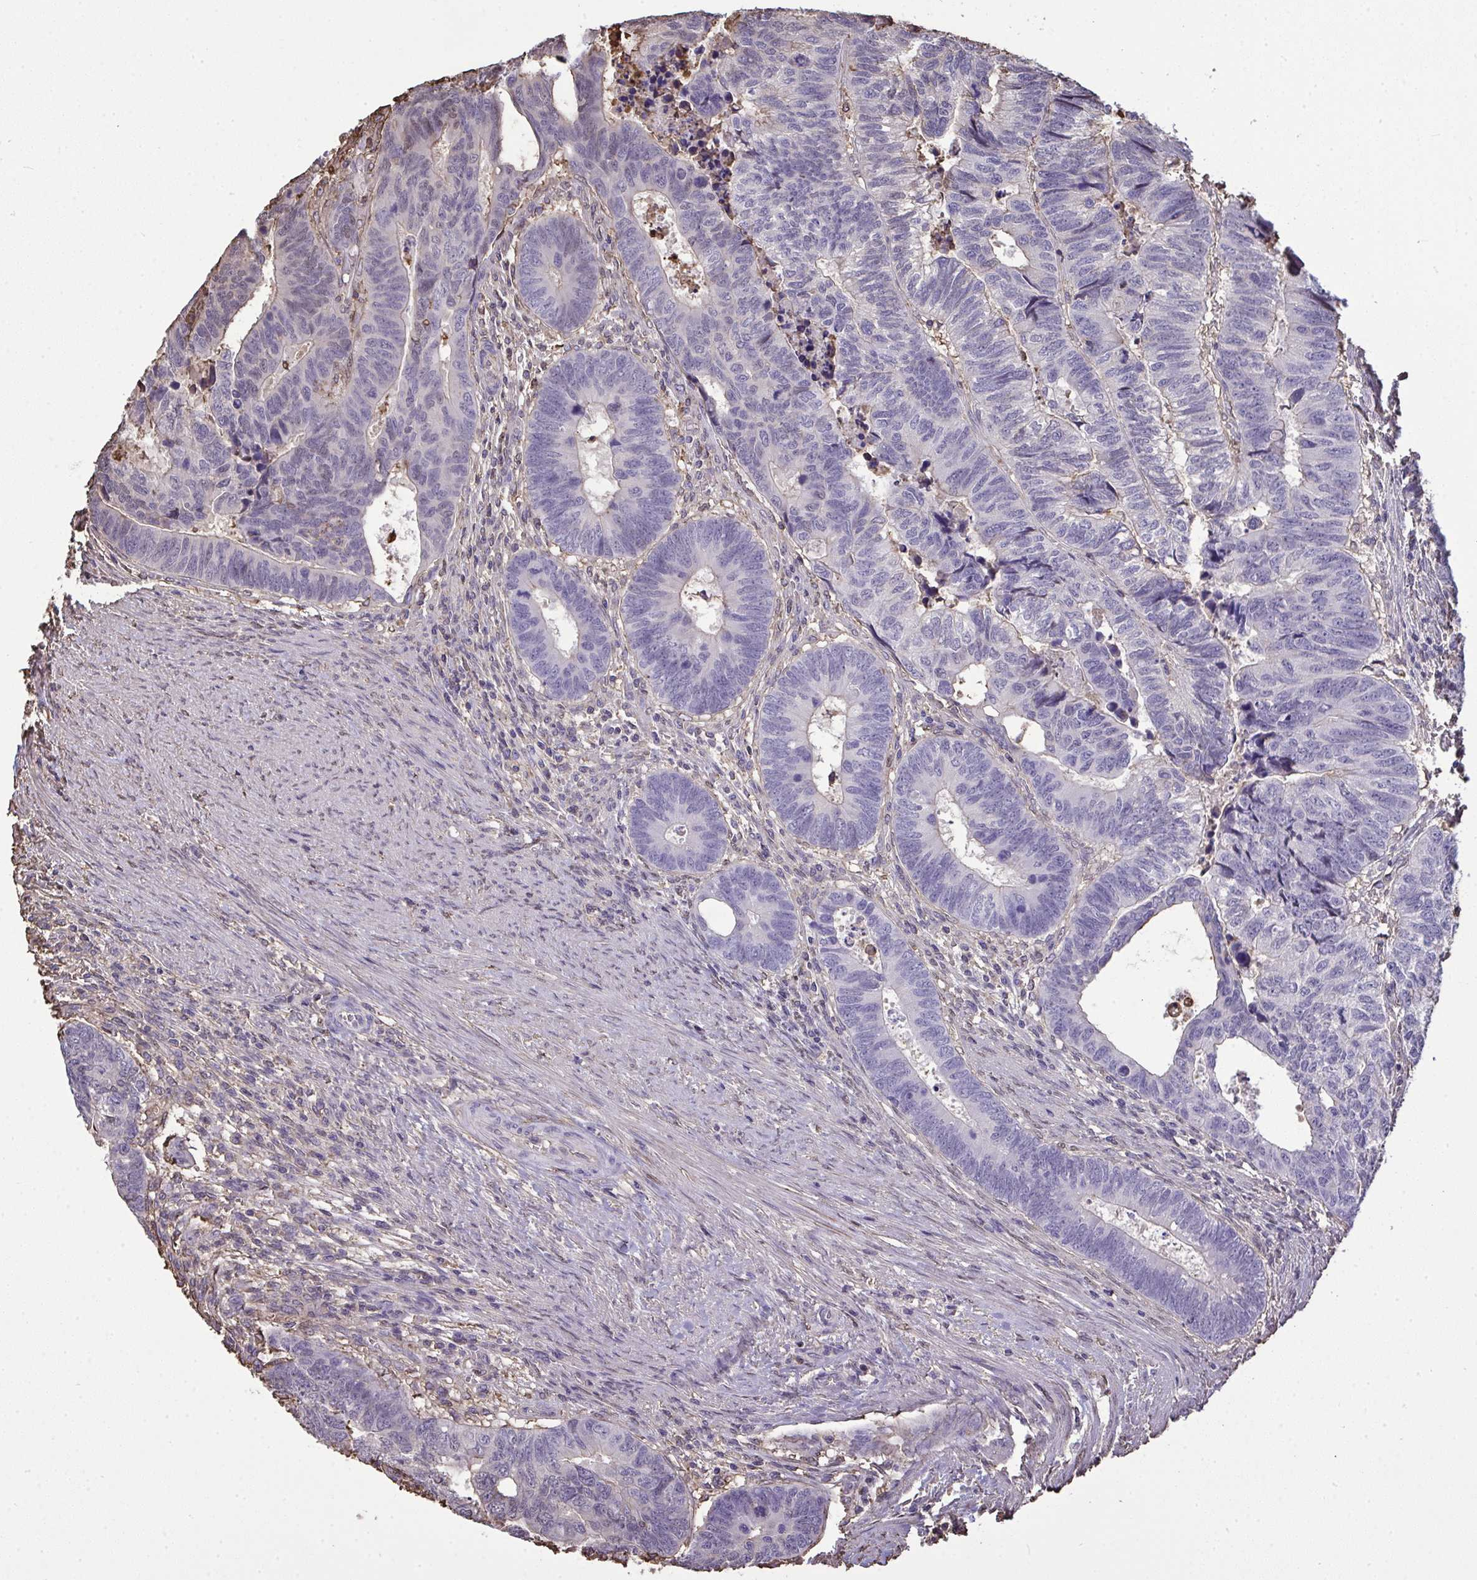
{"staining": {"intensity": "negative", "quantity": "none", "location": "none"}, "tissue": "colorectal cancer", "cell_type": "Tumor cells", "image_type": "cancer", "snomed": [{"axis": "morphology", "description": "Adenocarcinoma, NOS"}, {"axis": "topography", "description": "Colon"}], "caption": "Immunohistochemistry of human colorectal adenocarcinoma exhibits no expression in tumor cells. (DAB IHC with hematoxylin counter stain).", "gene": "ANXA5", "patient": {"sex": "male", "age": 62}}